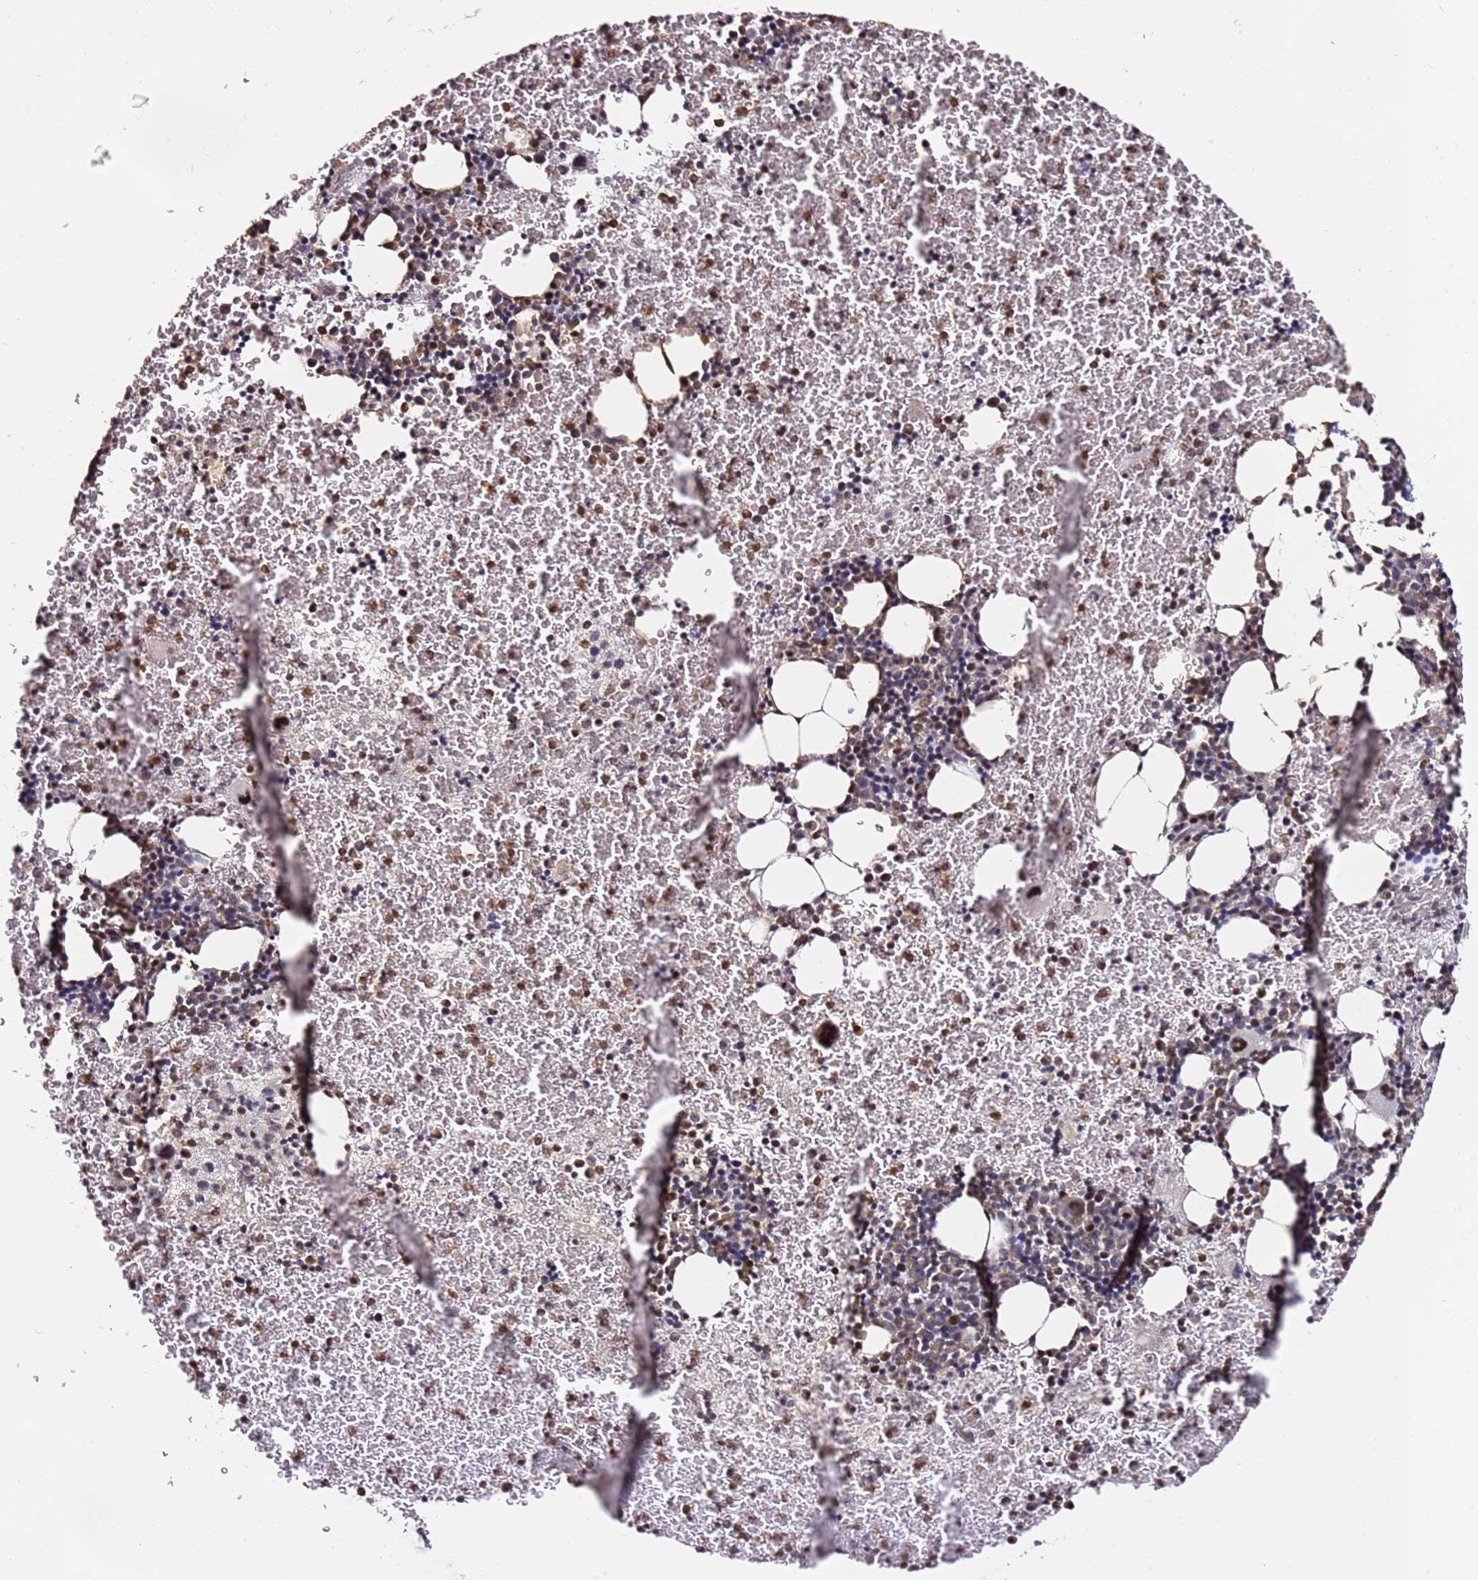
{"staining": {"intensity": "moderate", "quantity": "25%-75%", "location": "nuclear"}, "tissue": "bone marrow", "cell_type": "Hematopoietic cells", "image_type": "normal", "snomed": [{"axis": "morphology", "description": "Normal tissue, NOS"}, {"axis": "topography", "description": "Bone marrow"}], "caption": "Immunohistochemical staining of normal human bone marrow exhibits 25%-75% levels of moderate nuclear protein staining in about 25%-75% of hematopoietic cells.", "gene": "FCF1", "patient": {"sex": "male", "age": 11}}